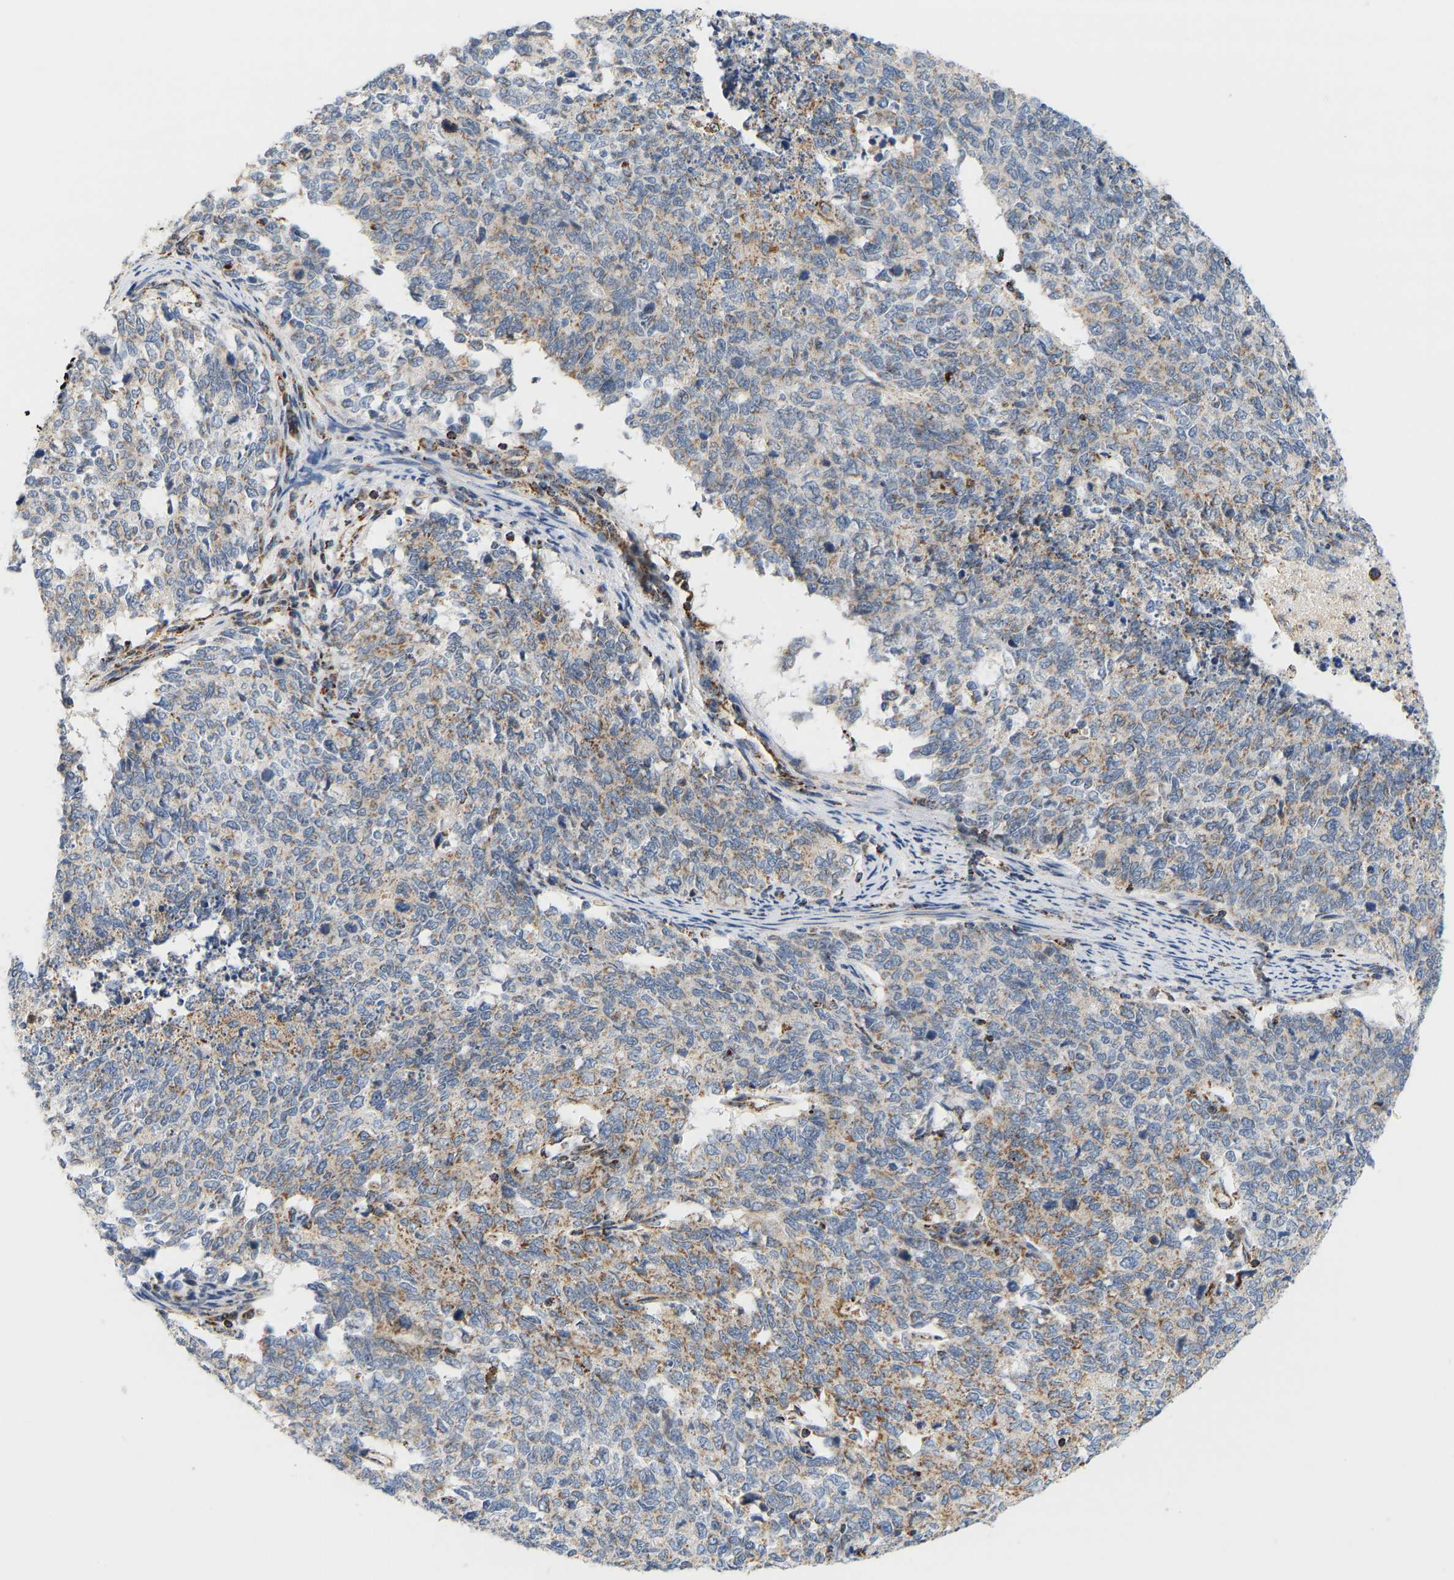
{"staining": {"intensity": "moderate", "quantity": "25%-75%", "location": "cytoplasmic/membranous"}, "tissue": "cervical cancer", "cell_type": "Tumor cells", "image_type": "cancer", "snomed": [{"axis": "morphology", "description": "Squamous cell carcinoma, NOS"}, {"axis": "topography", "description": "Cervix"}], "caption": "An image of cervical cancer (squamous cell carcinoma) stained for a protein shows moderate cytoplasmic/membranous brown staining in tumor cells.", "gene": "GPSM2", "patient": {"sex": "female", "age": 63}}